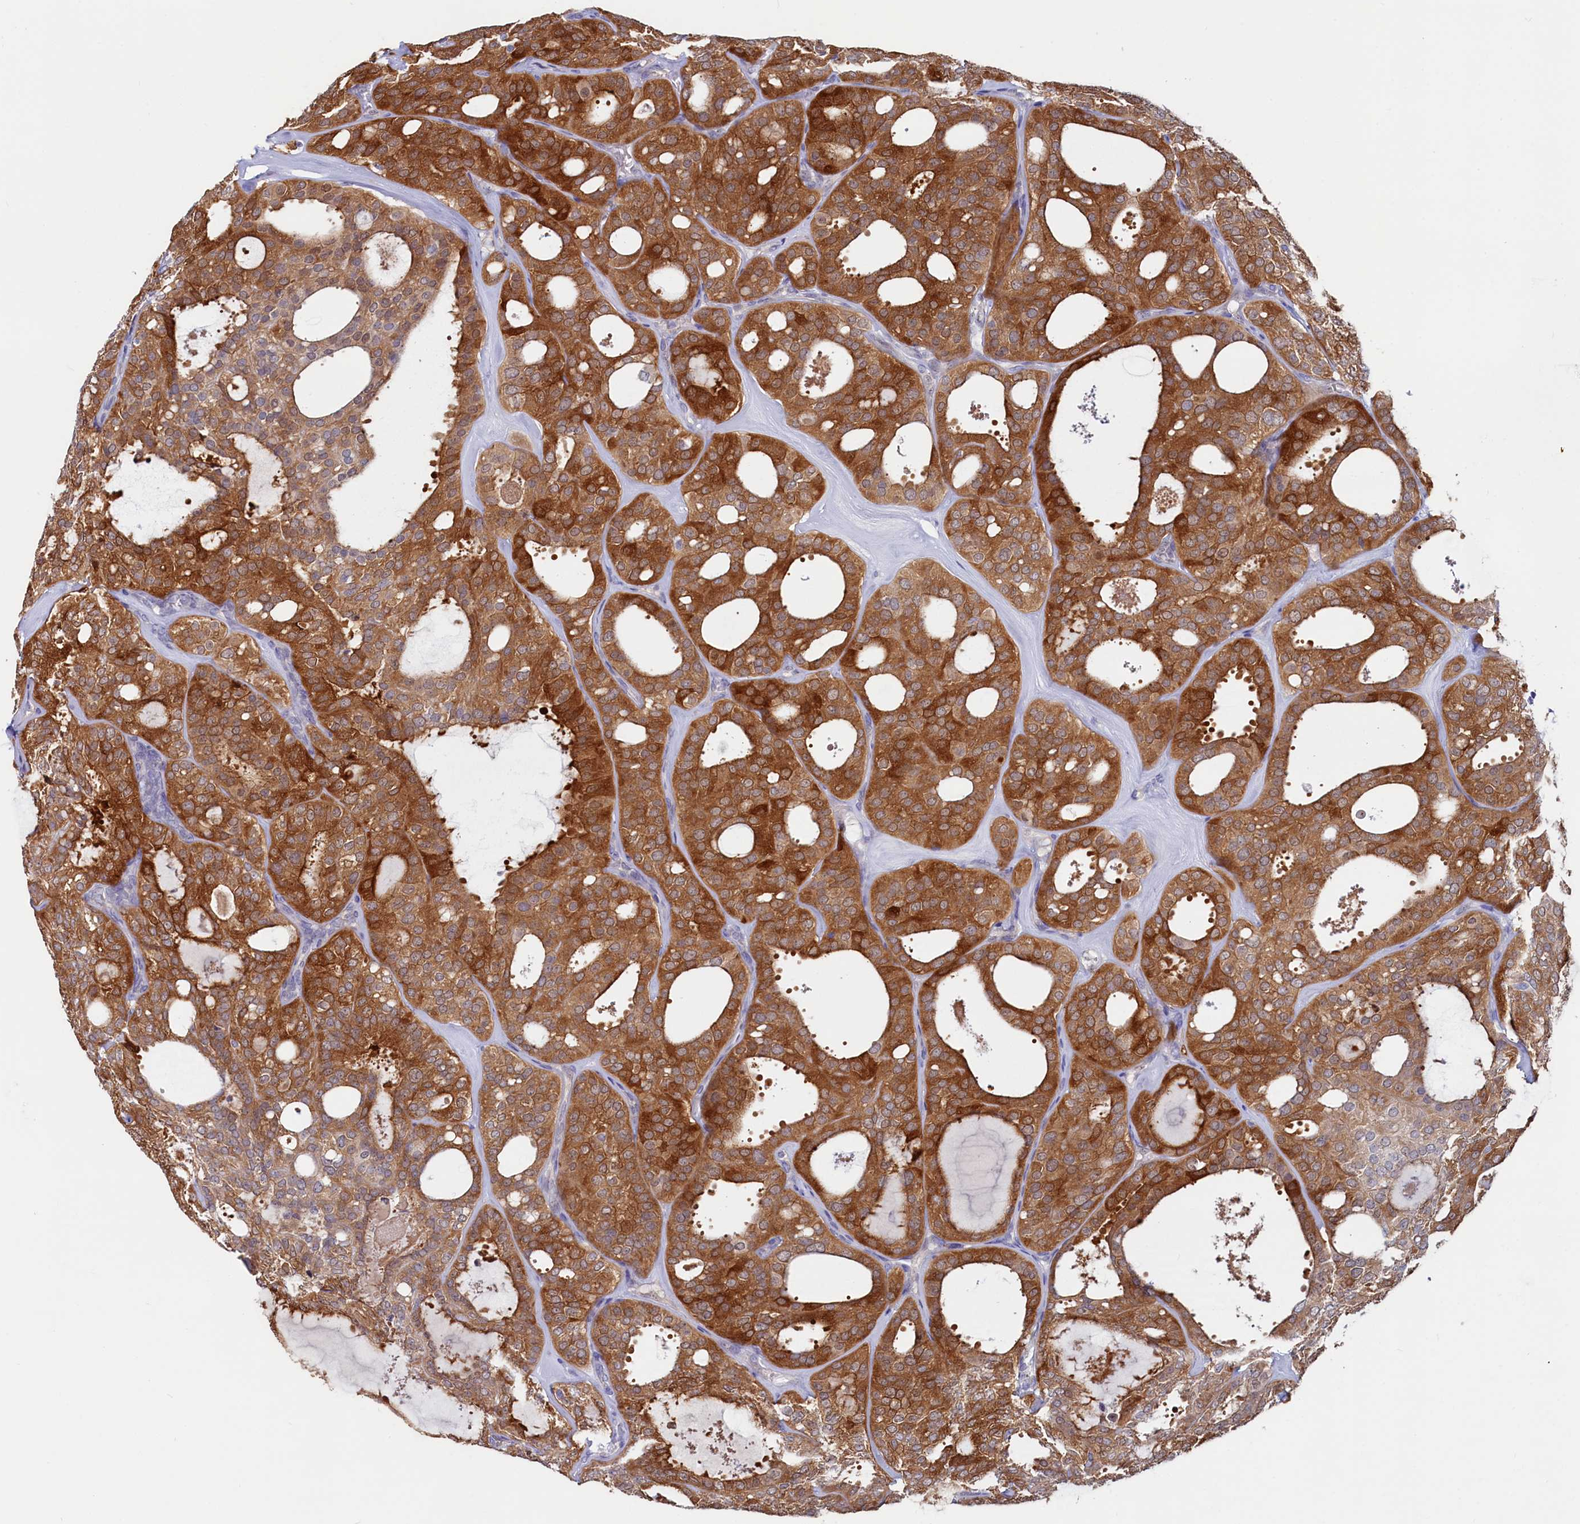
{"staining": {"intensity": "strong", "quantity": ">75%", "location": "cytoplasmic/membranous"}, "tissue": "thyroid cancer", "cell_type": "Tumor cells", "image_type": "cancer", "snomed": [{"axis": "morphology", "description": "Follicular adenoma carcinoma, NOS"}, {"axis": "topography", "description": "Thyroid gland"}], "caption": "Immunohistochemistry of follicular adenoma carcinoma (thyroid) displays high levels of strong cytoplasmic/membranous expression in about >75% of tumor cells.", "gene": "ASTE1", "patient": {"sex": "male", "age": 75}}